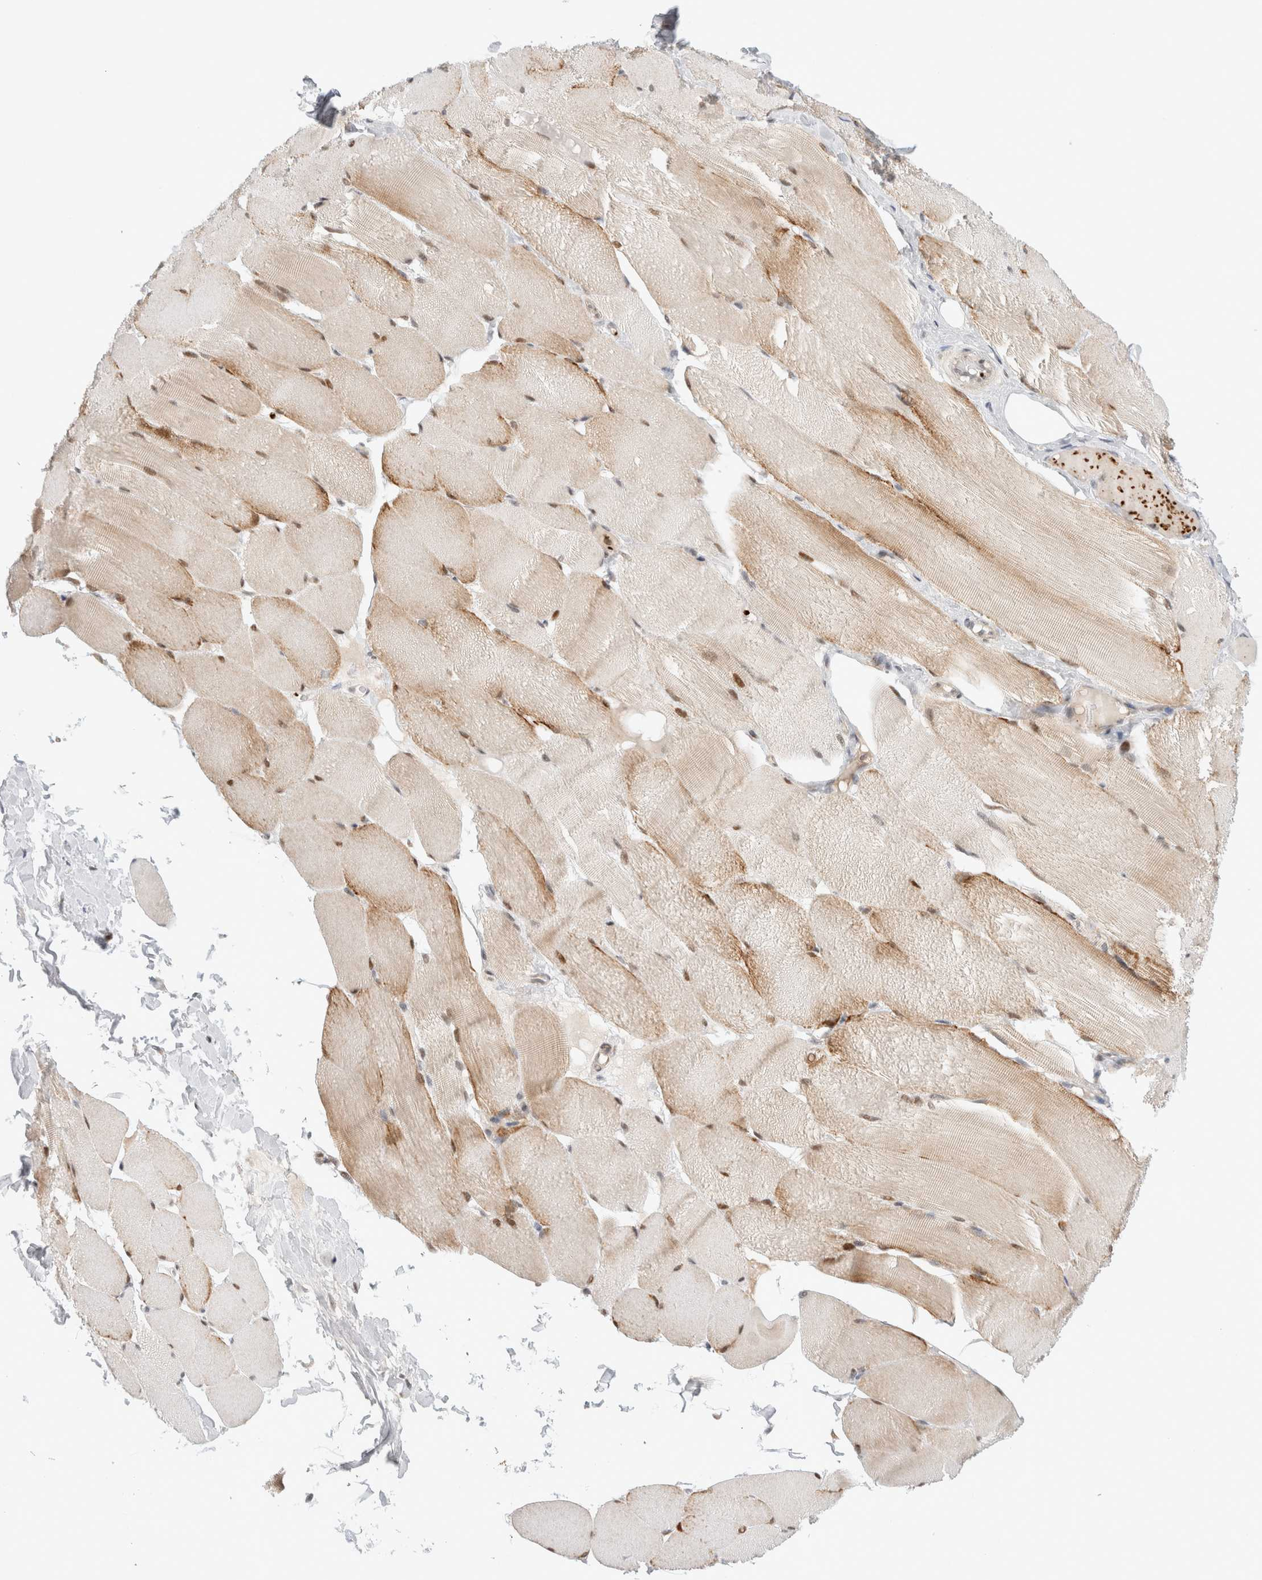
{"staining": {"intensity": "moderate", "quantity": ">75%", "location": "cytoplasmic/membranous,nuclear"}, "tissue": "skeletal muscle", "cell_type": "Myocytes", "image_type": "normal", "snomed": [{"axis": "morphology", "description": "Normal tissue, NOS"}, {"axis": "topography", "description": "Skin"}, {"axis": "topography", "description": "Skeletal muscle"}], "caption": "Immunohistochemical staining of normal human skeletal muscle reveals moderate cytoplasmic/membranous,nuclear protein expression in approximately >75% of myocytes. The staining was performed using DAB (3,3'-diaminobenzidine) to visualize the protein expression in brown, while the nuclei were stained in blue with hematoxylin (Magnification: 20x).", "gene": "VPS28", "patient": {"sex": "male", "age": 83}}